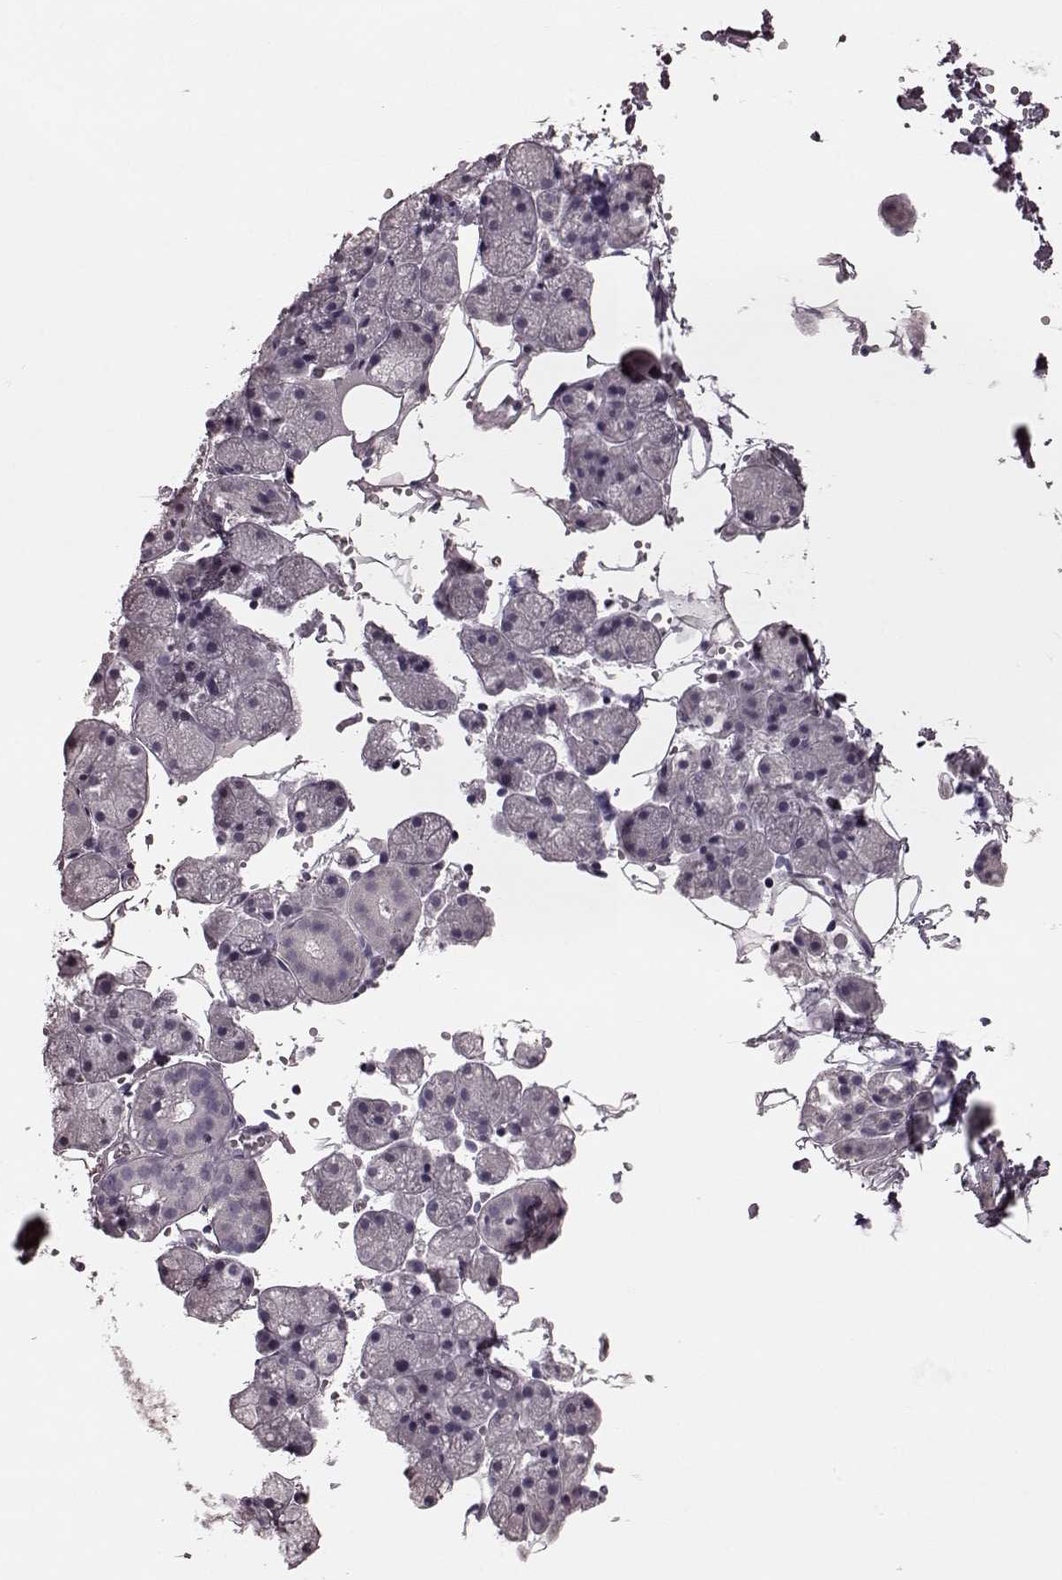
{"staining": {"intensity": "negative", "quantity": "none", "location": "none"}, "tissue": "salivary gland", "cell_type": "Glandular cells", "image_type": "normal", "snomed": [{"axis": "morphology", "description": "Normal tissue, NOS"}, {"axis": "topography", "description": "Salivary gland"}], "caption": "High power microscopy image of an IHC image of benign salivary gland, revealing no significant staining in glandular cells. (DAB immunohistochemistry, high magnification).", "gene": "CD28", "patient": {"sex": "male", "age": 38}}